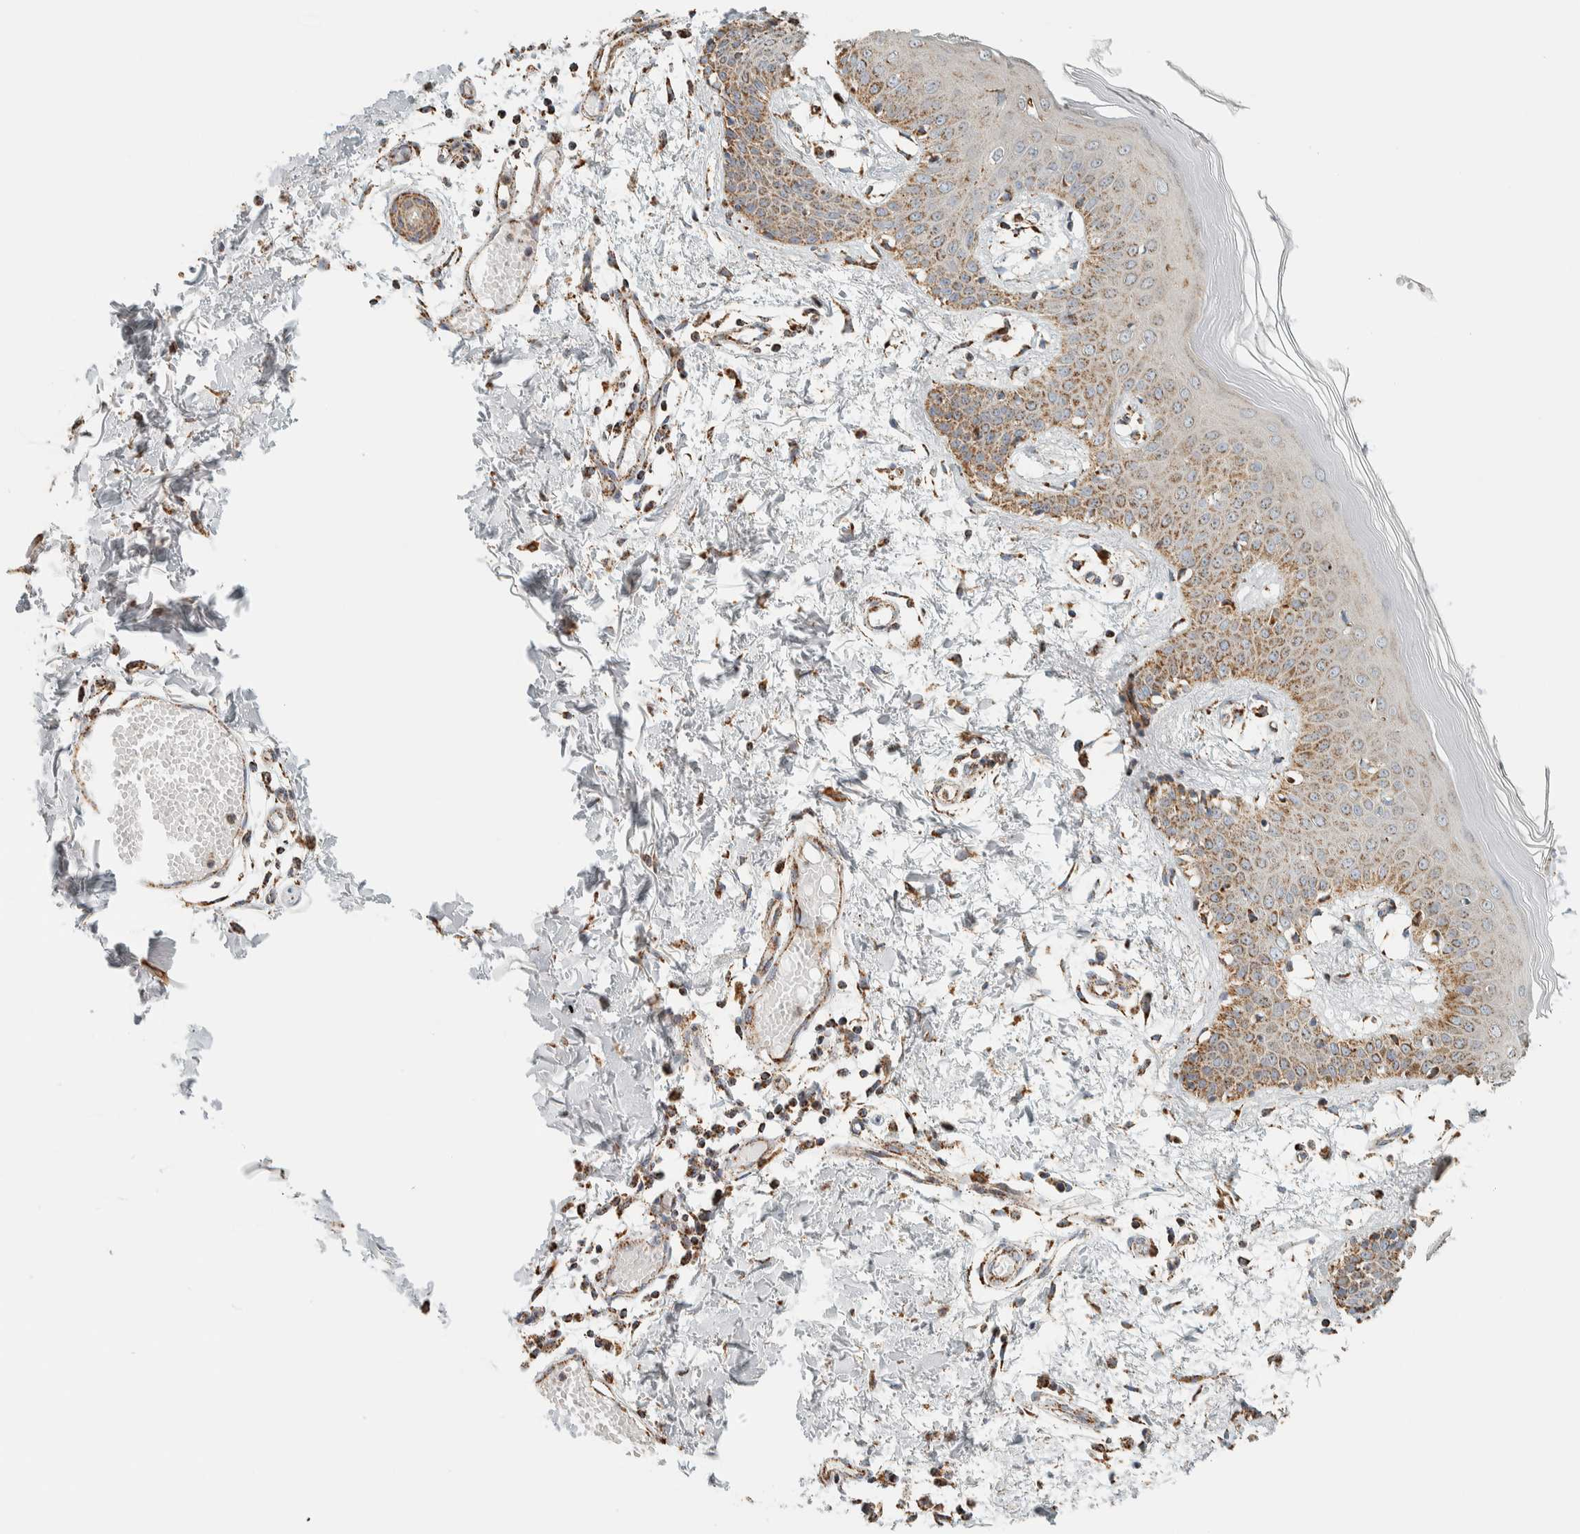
{"staining": {"intensity": "moderate", "quantity": ">75%", "location": "cytoplasmic/membranous"}, "tissue": "skin", "cell_type": "Fibroblasts", "image_type": "normal", "snomed": [{"axis": "morphology", "description": "Normal tissue, NOS"}, {"axis": "topography", "description": "Skin"}], "caption": "Approximately >75% of fibroblasts in unremarkable skin reveal moderate cytoplasmic/membranous protein staining as visualized by brown immunohistochemical staining.", "gene": "ZNF454", "patient": {"sex": "male", "age": 53}}